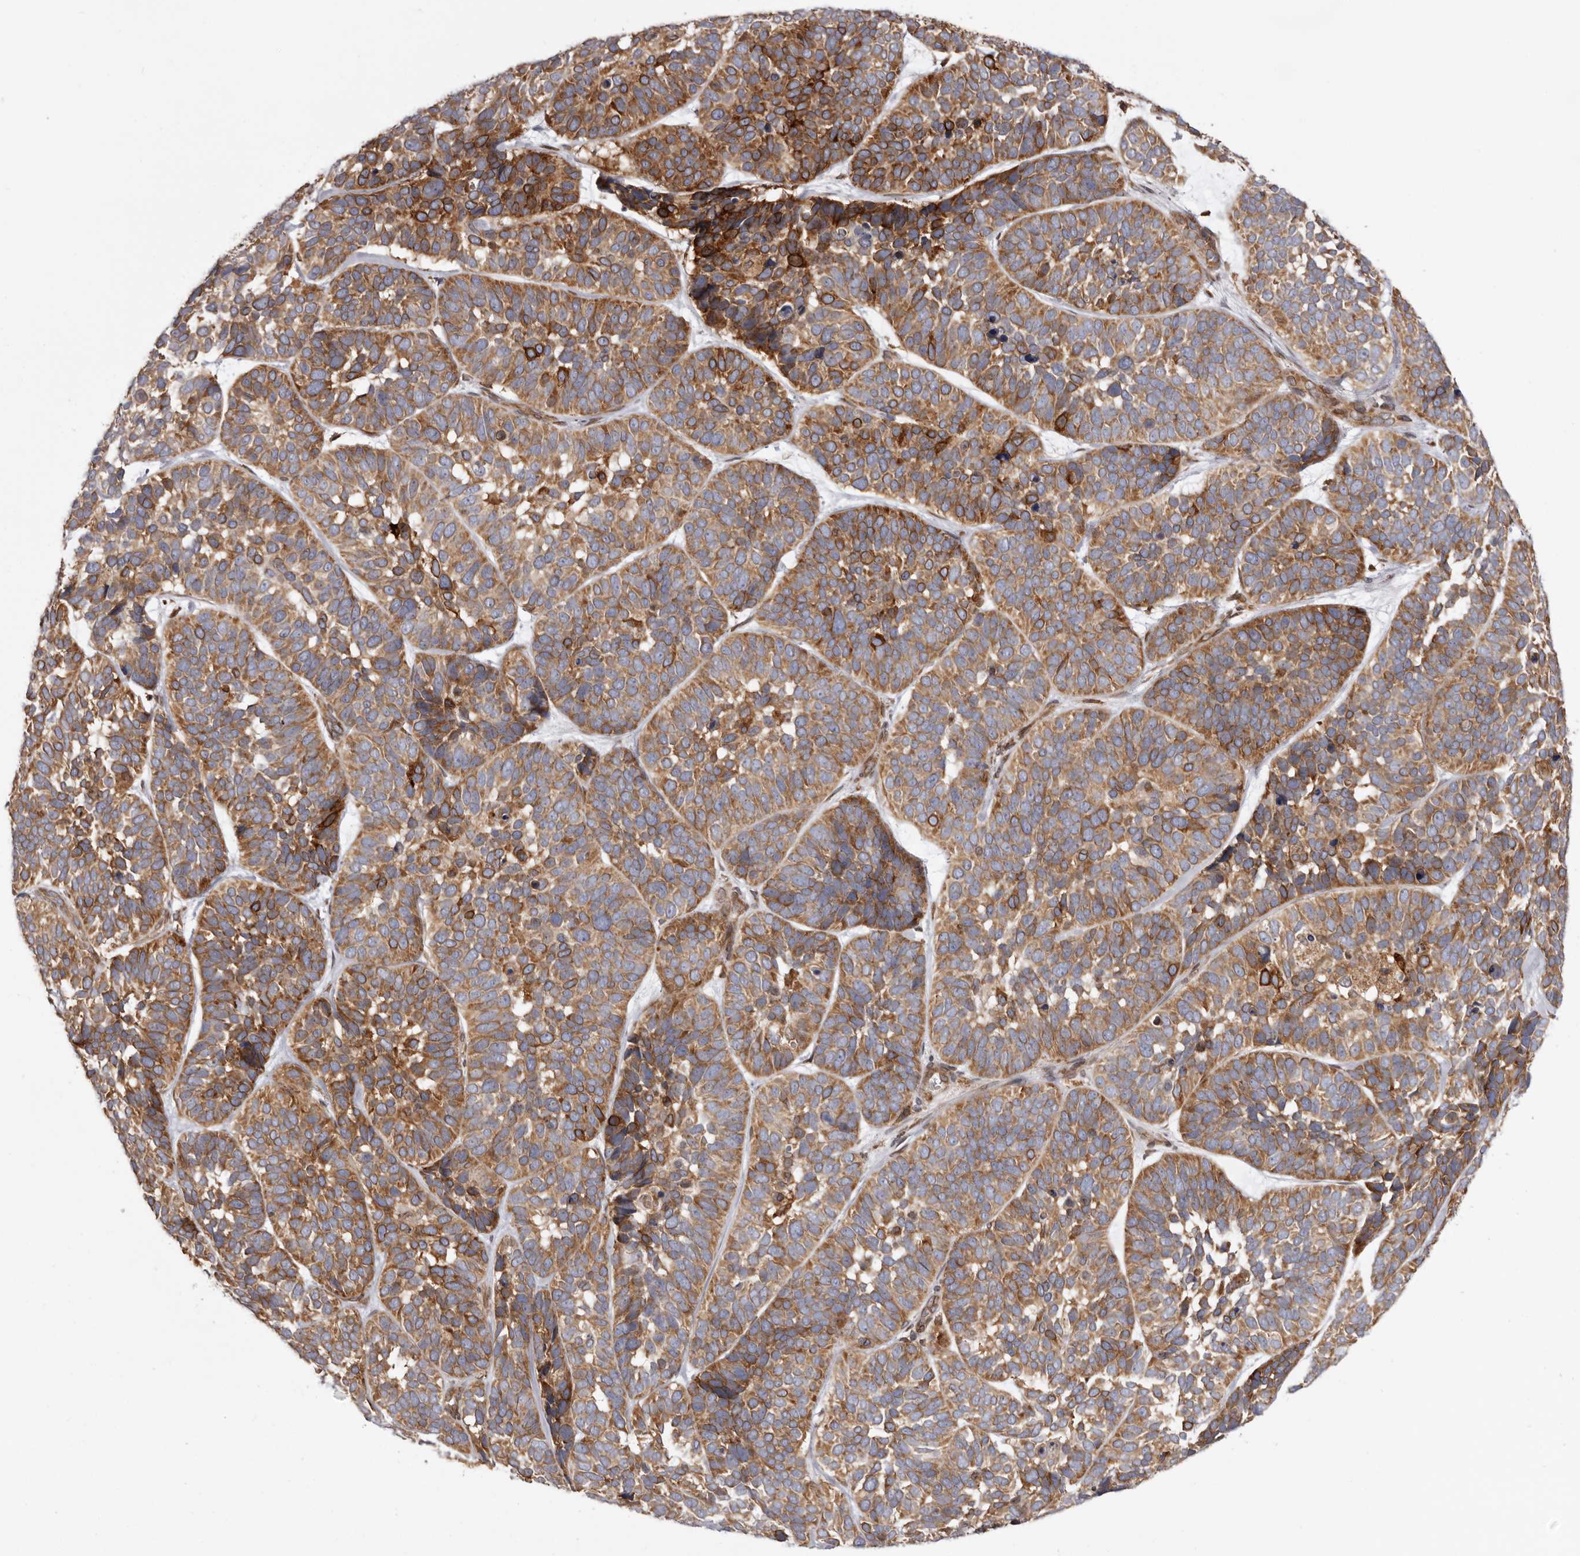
{"staining": {"intensity": "moderate", "quantity": ">75%", "location": "cytoplasmic/membranous"}, "tissue": "skin cancer", "cell_type": "Tumor cells", "image_type": "cancer", "snomed": [{"axis": "morphology", "description": "Basal cell carcinoma"}, {"axis": "topography", "description": "Skin"}], "caption": "High-magnification brightfield microscopy of skin basal cell carcinoma stained with DAB (3,3'-diaminobenzidine) (brown) and counterstained with hematoxylin (blue). tumor cells exhibit moderate cytoplasmic/membranous expression is identified in about>75% of cells.", "gene": "C4orf3", "patient": {"sex": "male", "age": 62}}